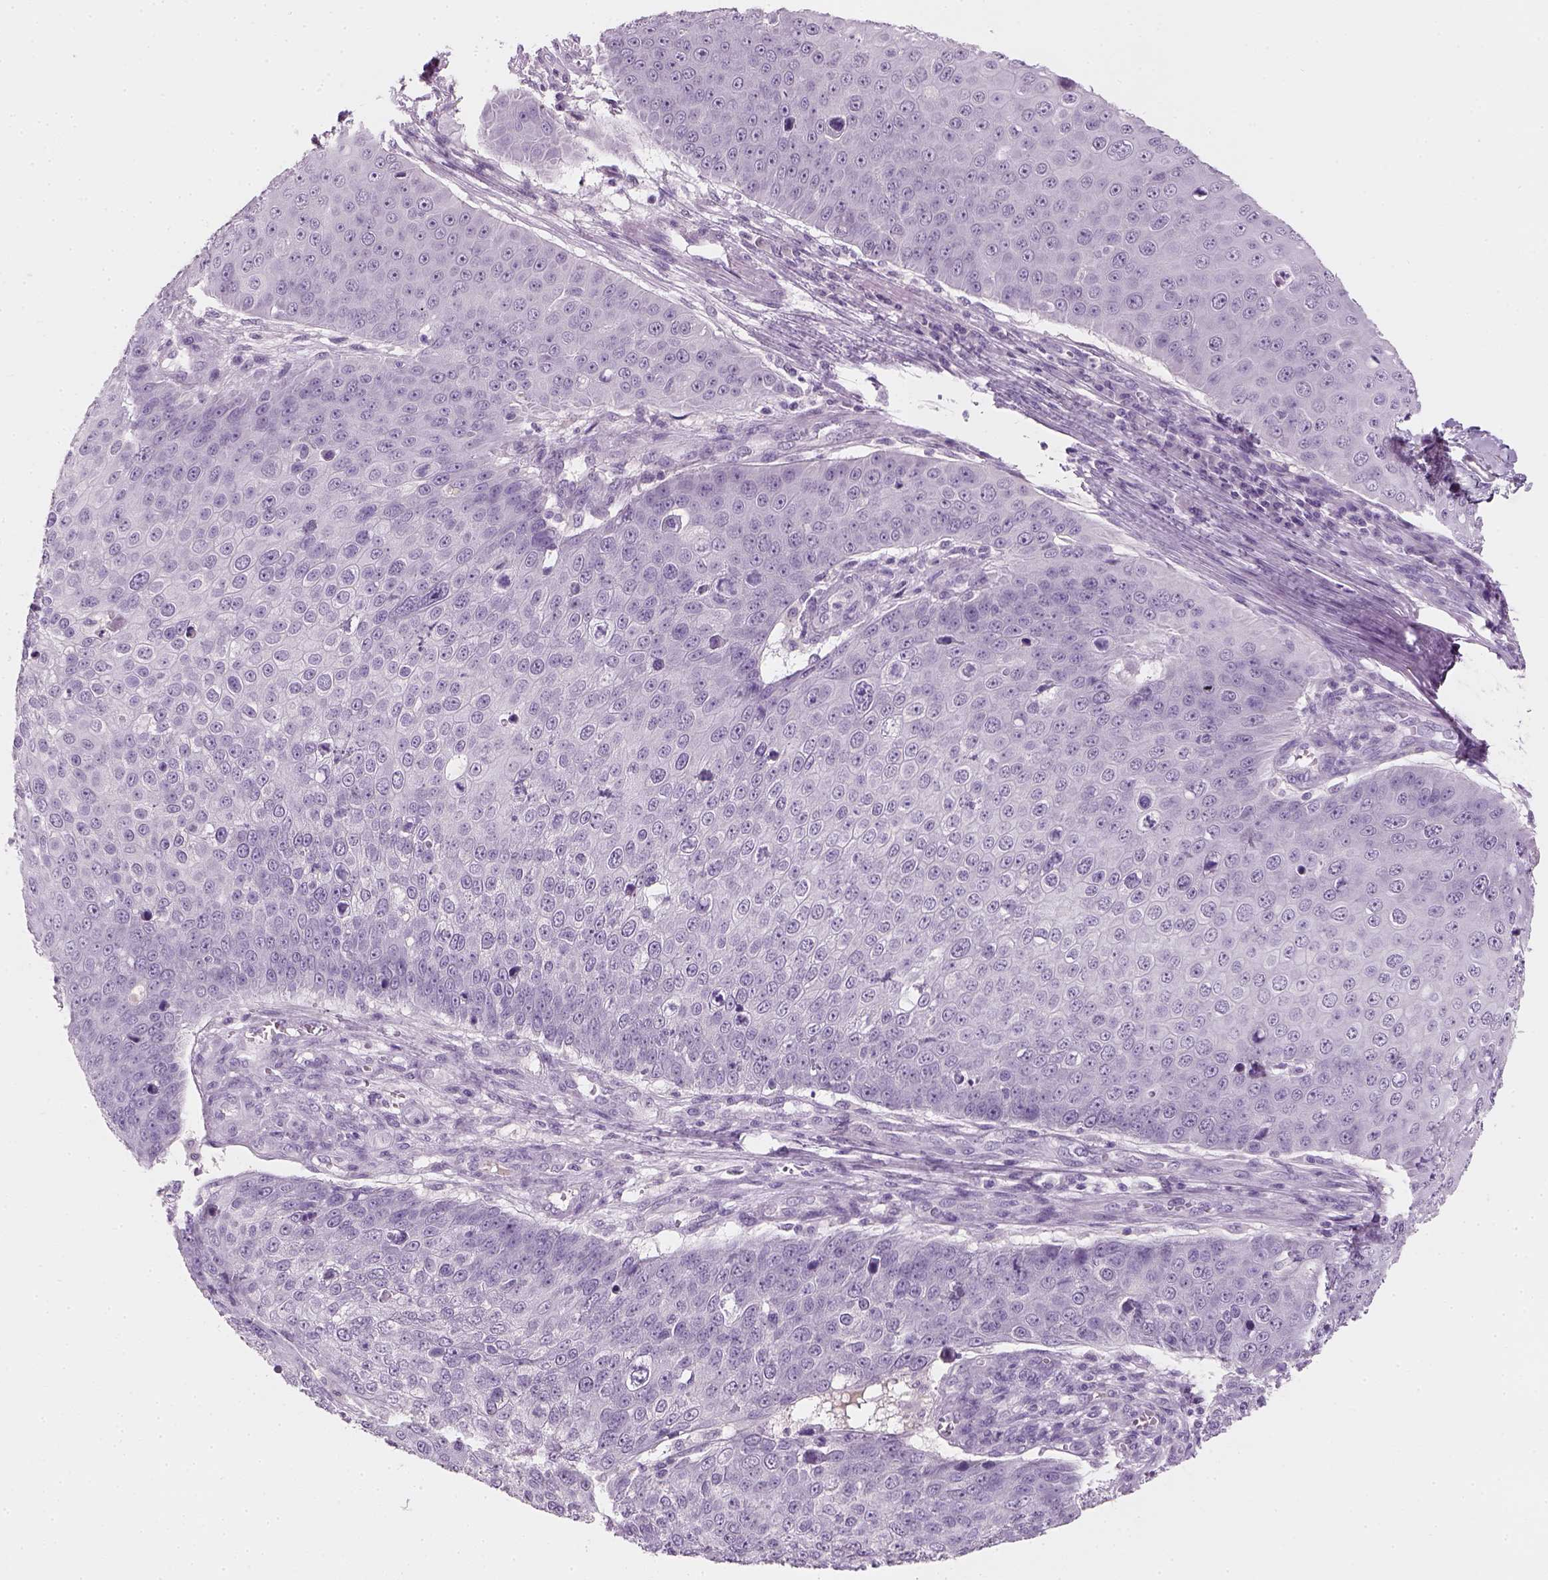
{"staining": {"intensity": "negative", "quantity": "none", "location": "none"}, "tissue": "skin cancer", "cell_type": "Tumor cells", "image_type": "cancer", "snomed": [{"axis": "morphology", "description": "Squamous cell carcinoma, NOS"}, {"axis": "topography", "description": "Skin"}], "caption": "A high-resolution image shows immunohistochemistry (IHC) staining of skin squamous cell carcinoma, which reveals no significant staining in tumor cells.", "gene": "TH", "patient": {"sex": "male", "age": 71}}